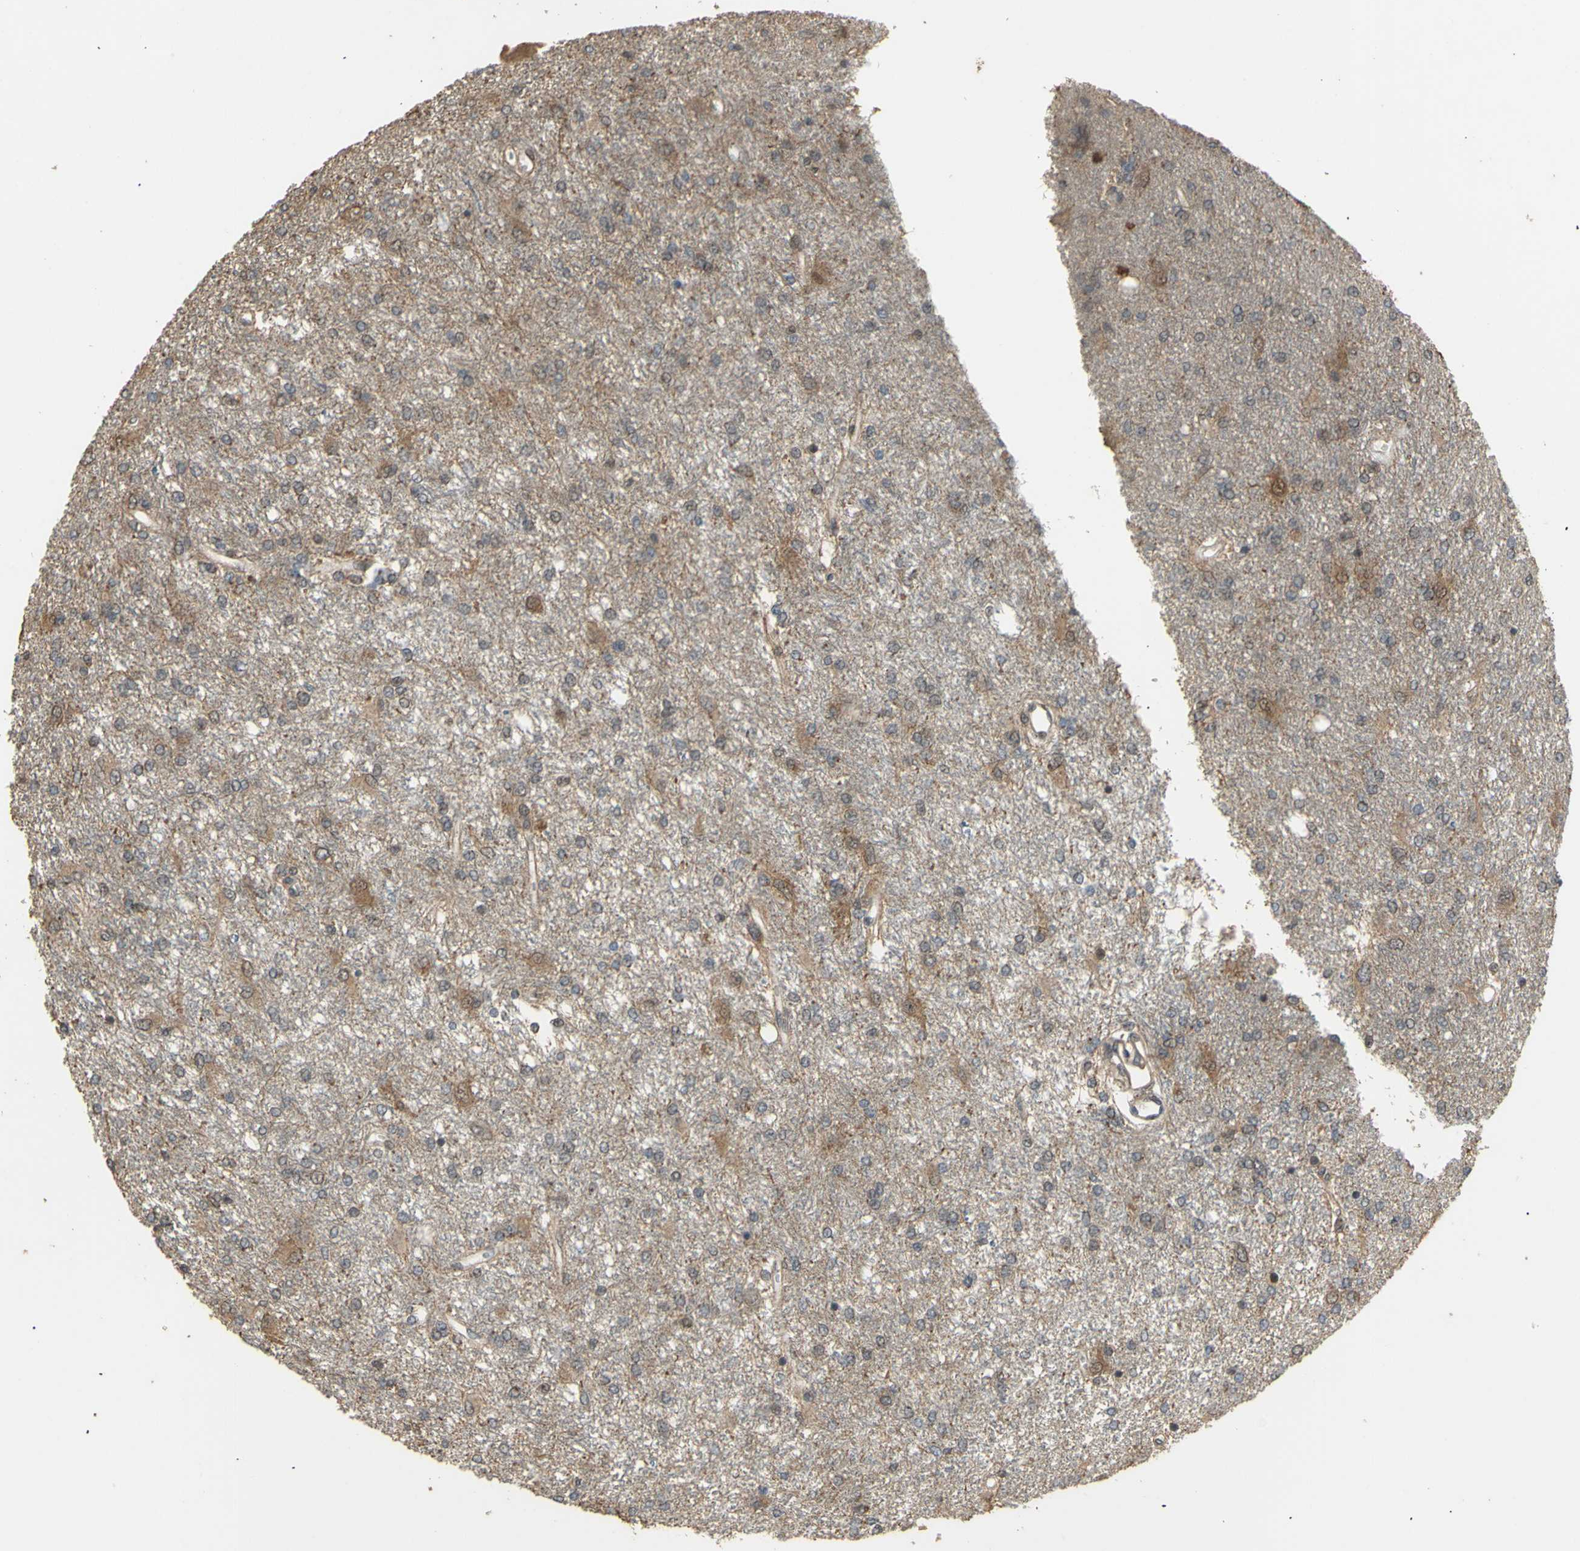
{"staining": {"intensity": "moderate", "quantity": "<25%", "location": "cytoplasmic/membranous"}, "tissue": "glioma", "cell_type": "Tumor cells", "image_type": "cancer", "snomed": [{"axis": "morphology", "description": "Glioma, malignant, High grade"}, {"axis": "topography", "description": "Brain"}], "caption": "An IHC photomicrograph of neoplastic tissue is shown. Protein staining in brown highlights moderate cytoplasmic/membranous positivity in malignant glioma (high-grade) within tumor cells. (Stains: DAB (3,3'-diaminobenzidine) in brown, nuclei in blue, Microscopy: brightfield microscopy at high magnification).", "gene": "GTF2E2", "patient": {"sex": "female", "age": 59}}